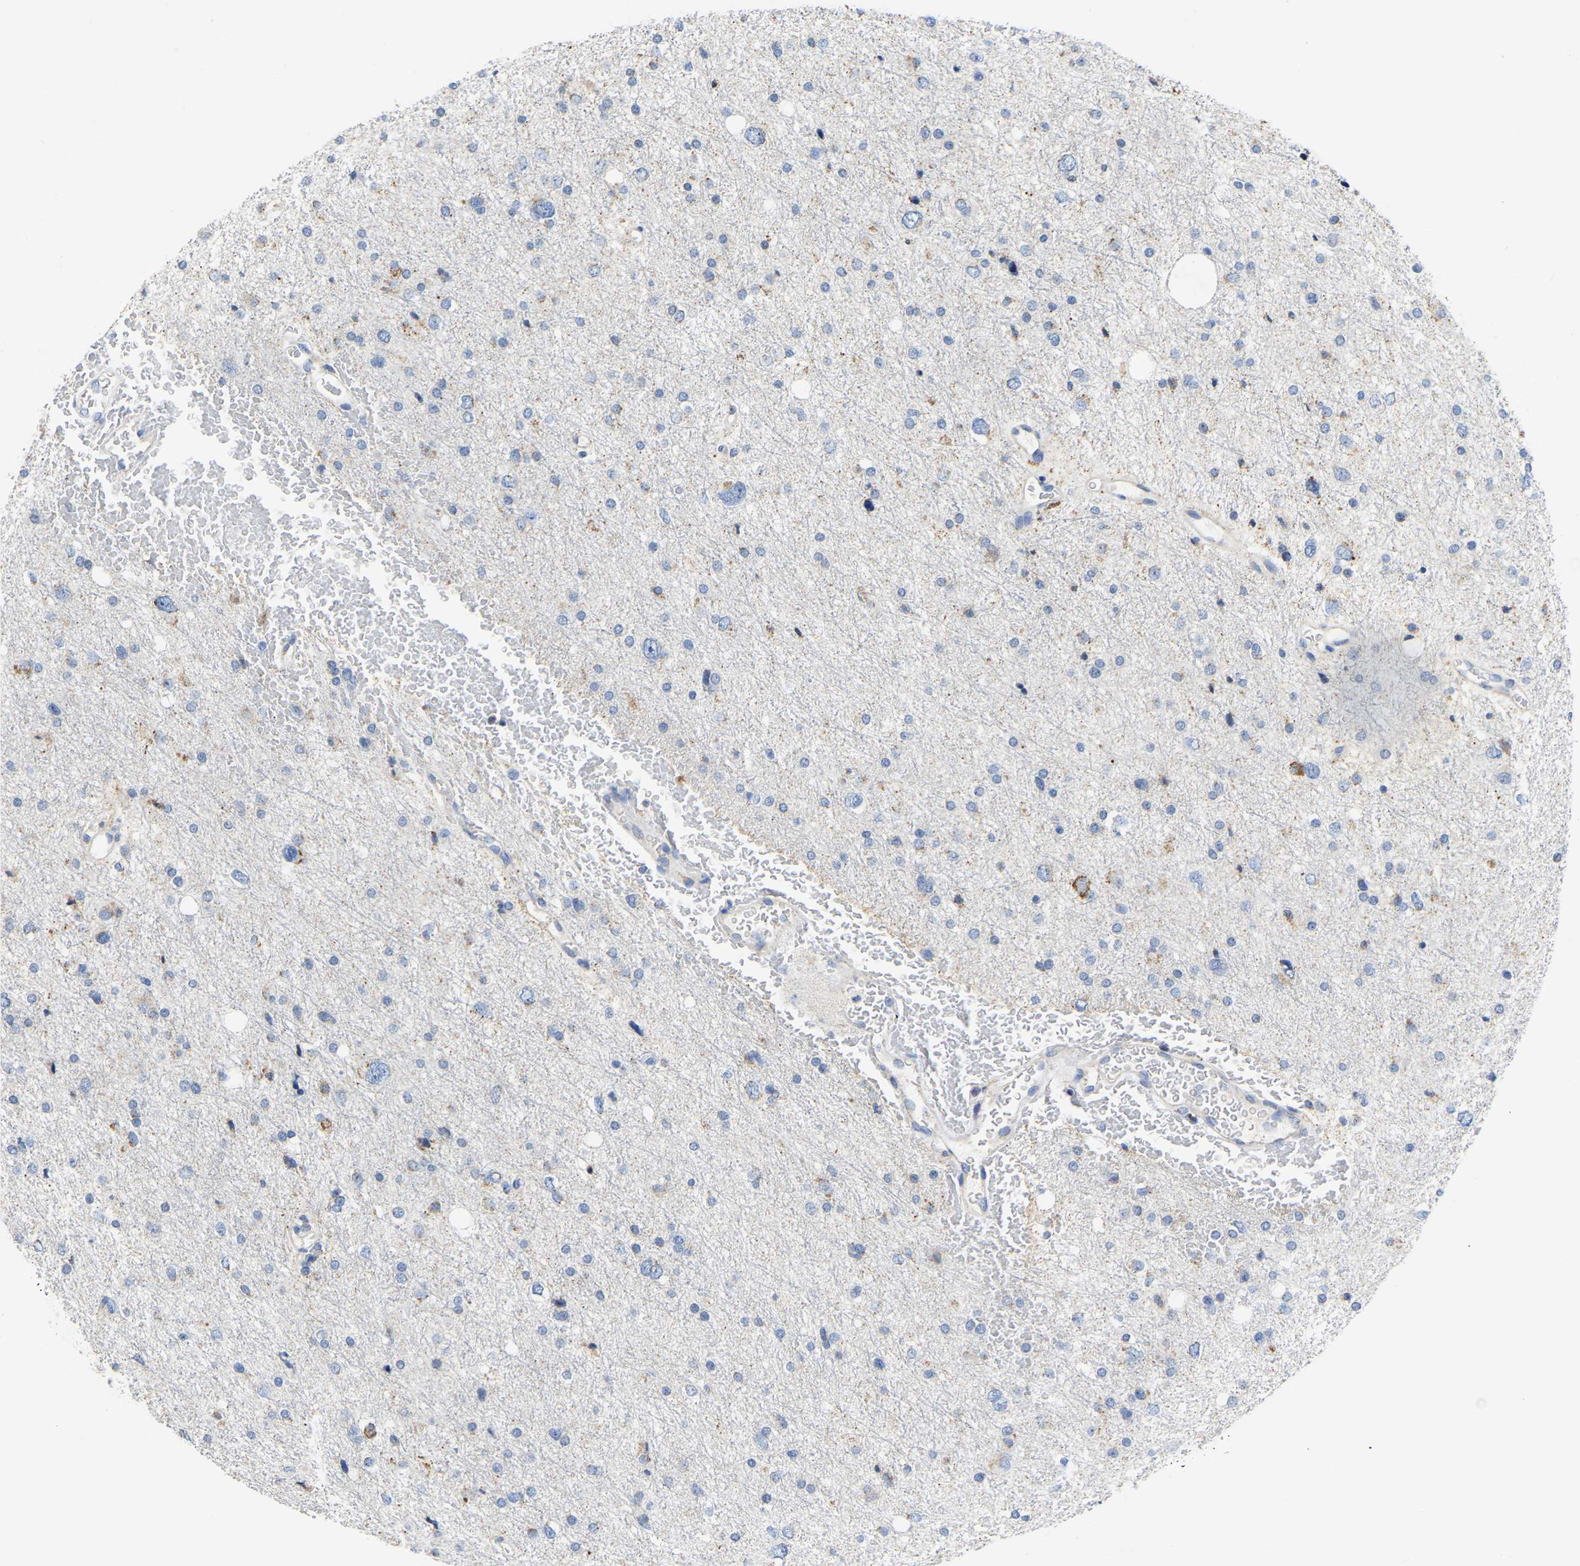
{"staining": {"intensity": "negative", "quantity": "none", "location": "none"}, "tissue": "glioma", "cell_type": "Tumor cells", "image_type": "cancer", "snomed": [{"axis": "morphology", "description": "Glioma, malignant, Low grade"}, {"axis": "topography", "description": "Brain"}], "caption": "This is a photomicrograph of immunohistochemistry staining of glioma, which shows no positivity in tumor cells.", "gene": "ETFA", "patient": {"sex": "female", "age": 37}}